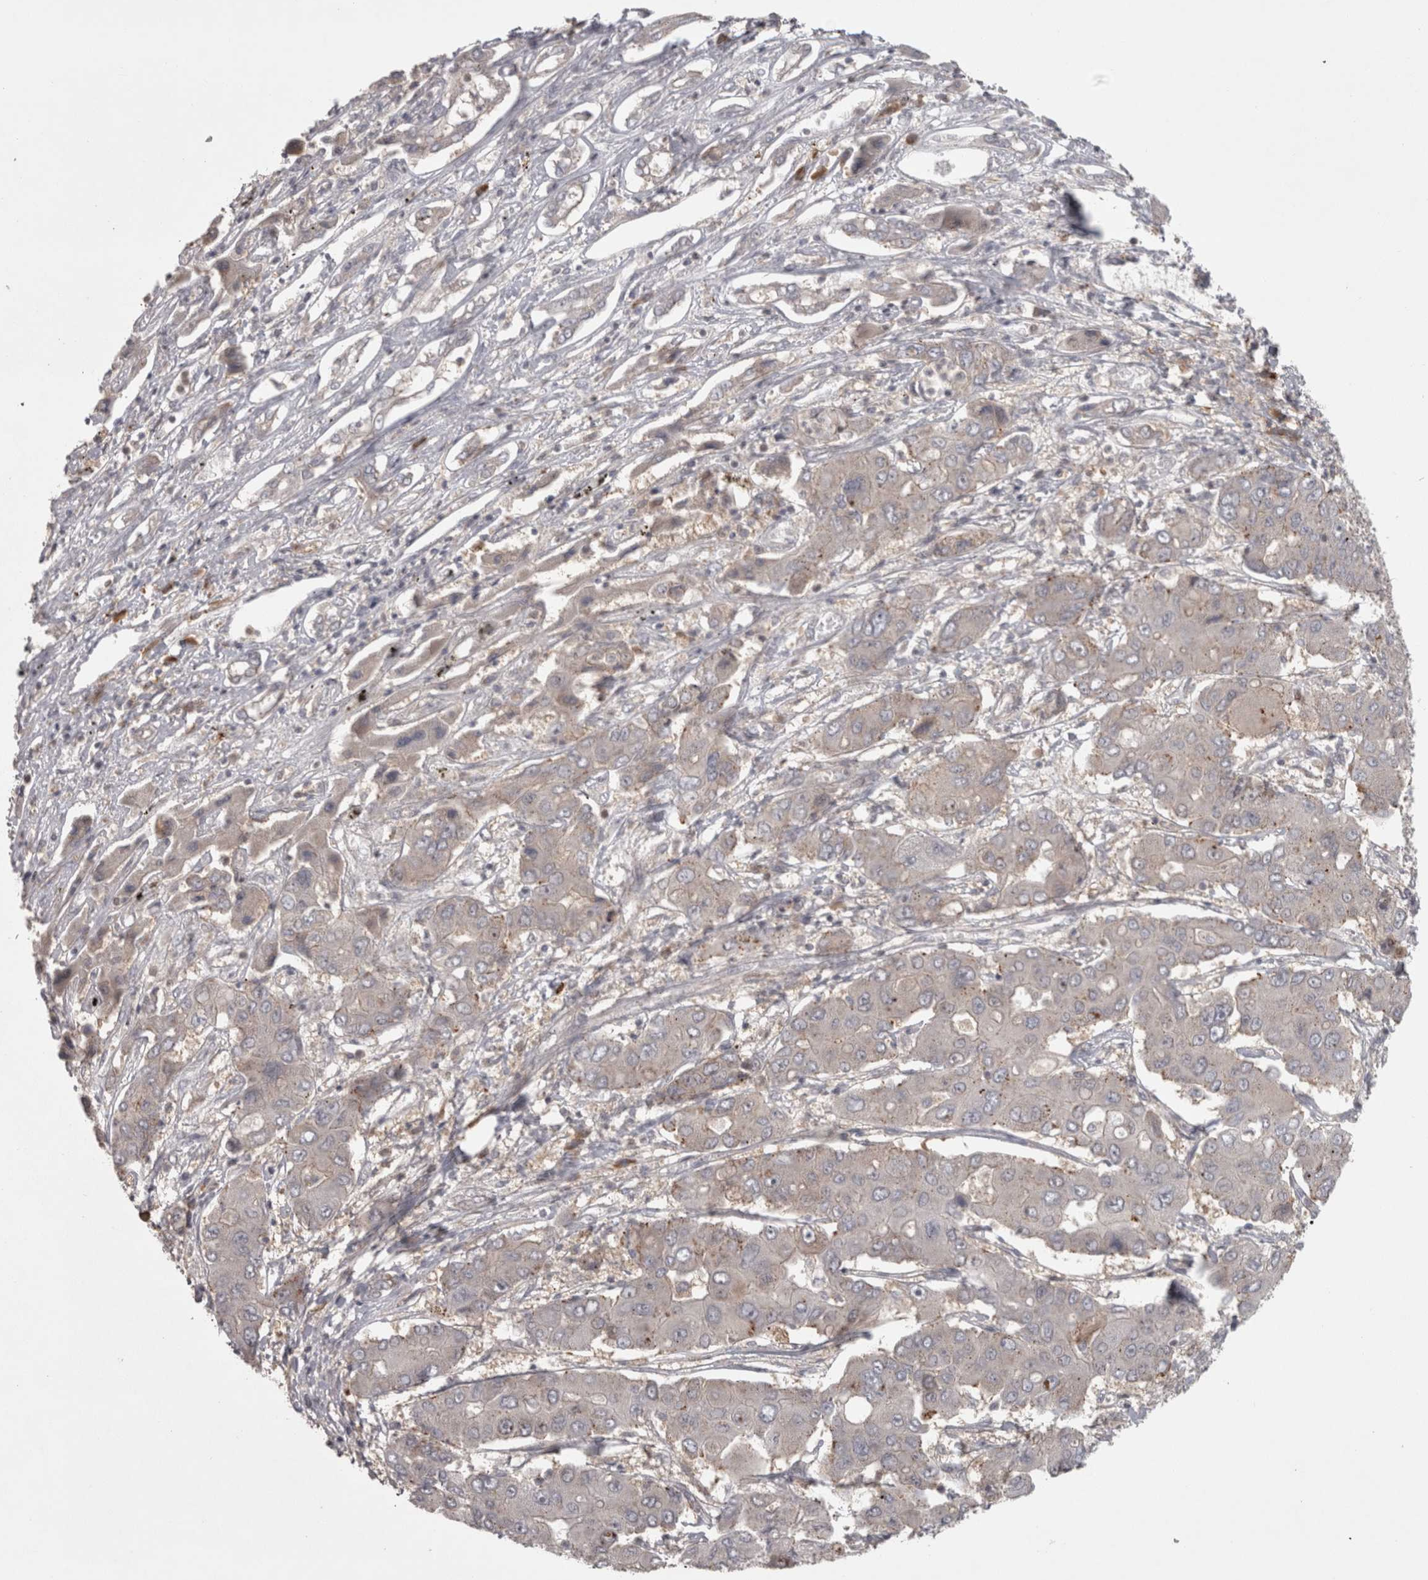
{"staining": {"intensity": "weak", "quantity": ">75%", "location": "cytoplasmic/membranous"}, "tissue": "liver cancer", "cell_type": "Tumor cells", "image_type": "cancer", "snomed": [{"axis": "morphology", "description": "Cholangiocarcinoma"}, {"axis": "topography", "description": "Liver"}], "caption": "Immunohistochemistry (DAB (3,3'-diaminobenzidine)) staining of liver cancer (cholangiocarcinoma) shows weak cytoplasmic/membranous protein staining in about >75% of tumor cells. Nuclei are stained in blue.", "gene": "SLCO5A1", "patient": {"sex": "male", "age": 67}}